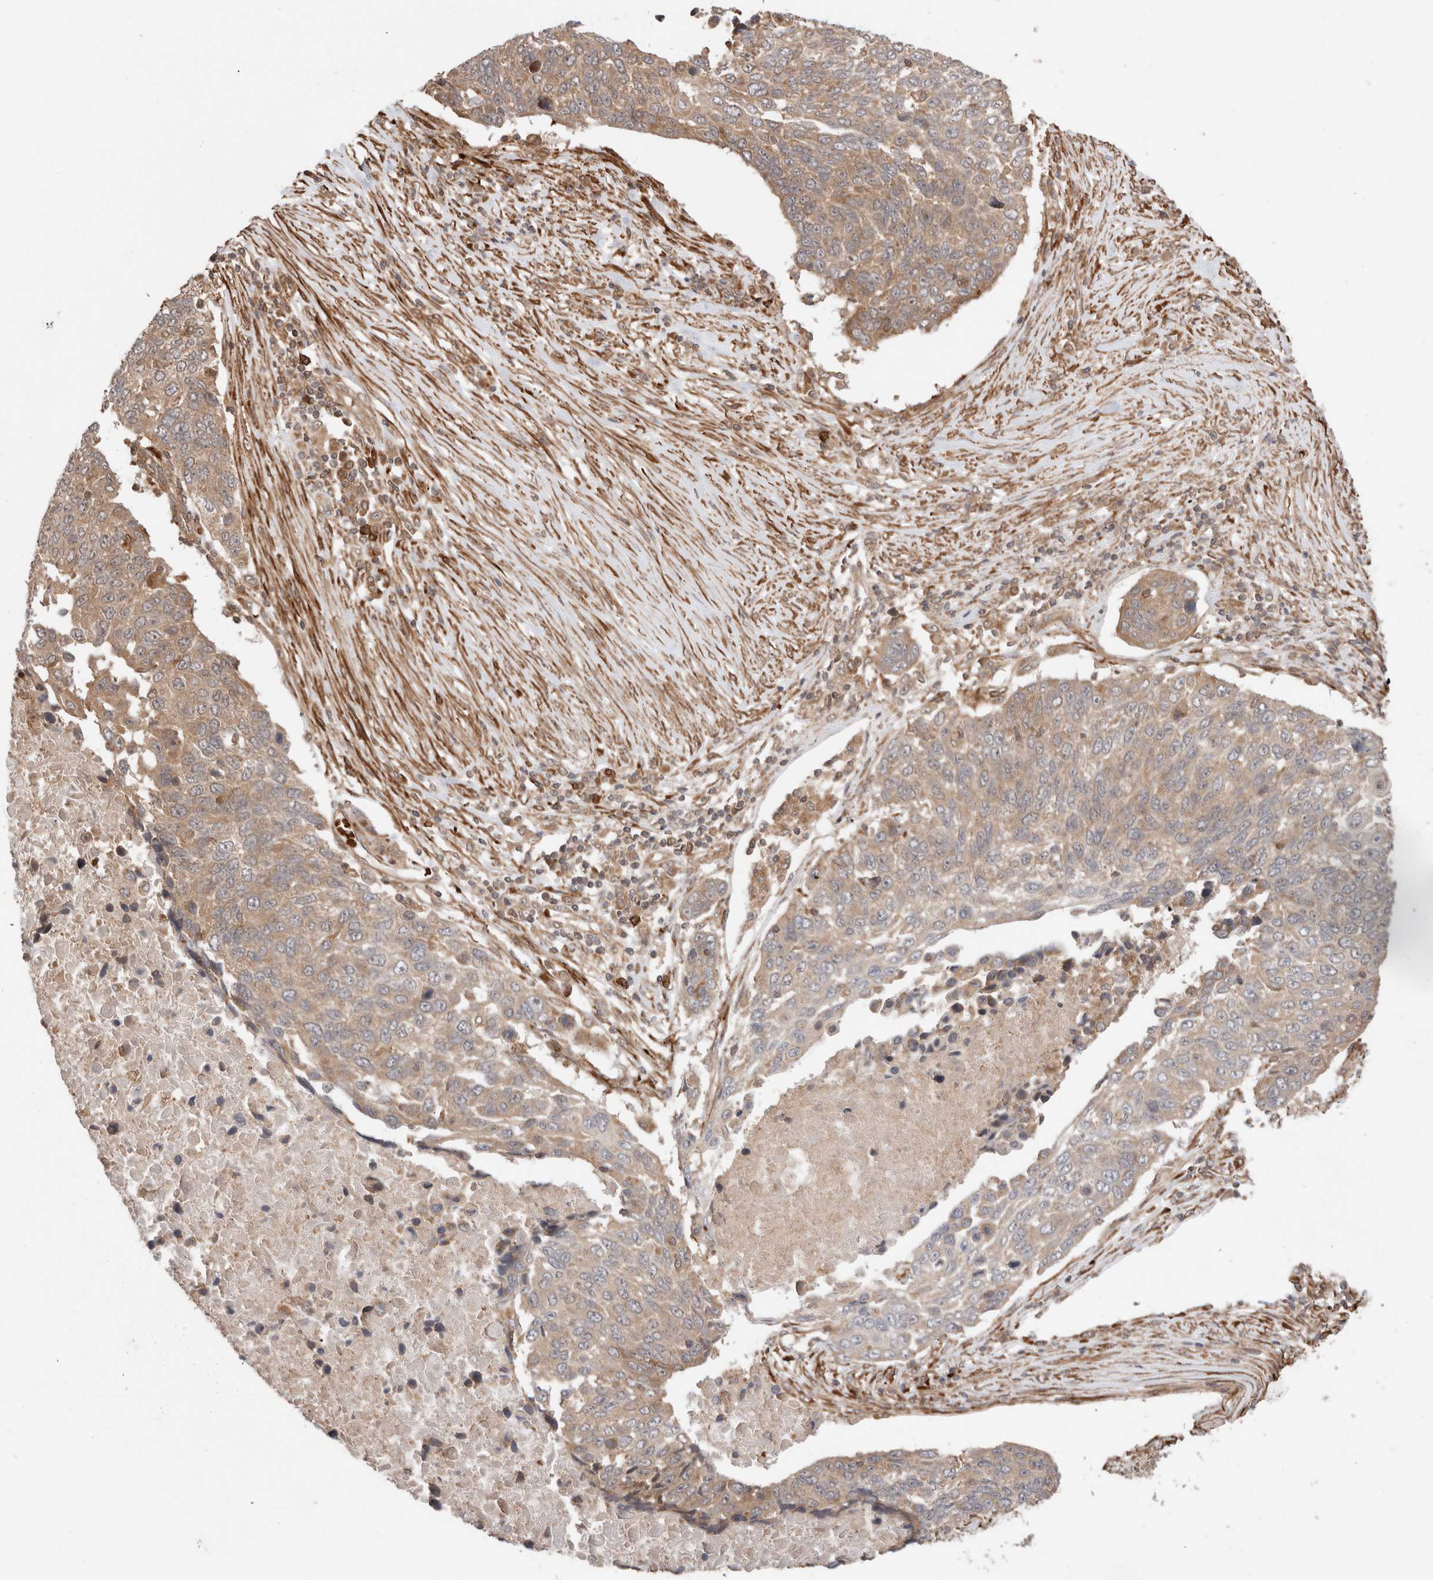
{"staining": {"intensity": "weak", "quantity": ">75%", "location": "cytoplasmic/membranous"}, "tissue": "lung cancer", "cell_type": "Tumor cells", "image_type": "cancer", "snomed": [{"axis": "morphology", "description": "Squamous cell carcinoma, NOS"}, {"axis": "topography", "description": "Lung"}], "caption": "Immunohistochemistry (IHC) of lung cancer (squamous cell carcinoma) displays low levels of weak cytoplasmic/membranous staining in about >75% of tumor cells. Using DAB (brown) and hematoxylin (blue) stains, captured at high magnification using brightfield microscopy.", "gene": "ZNF649", "patient": {"sex": "male", "age": 66}}